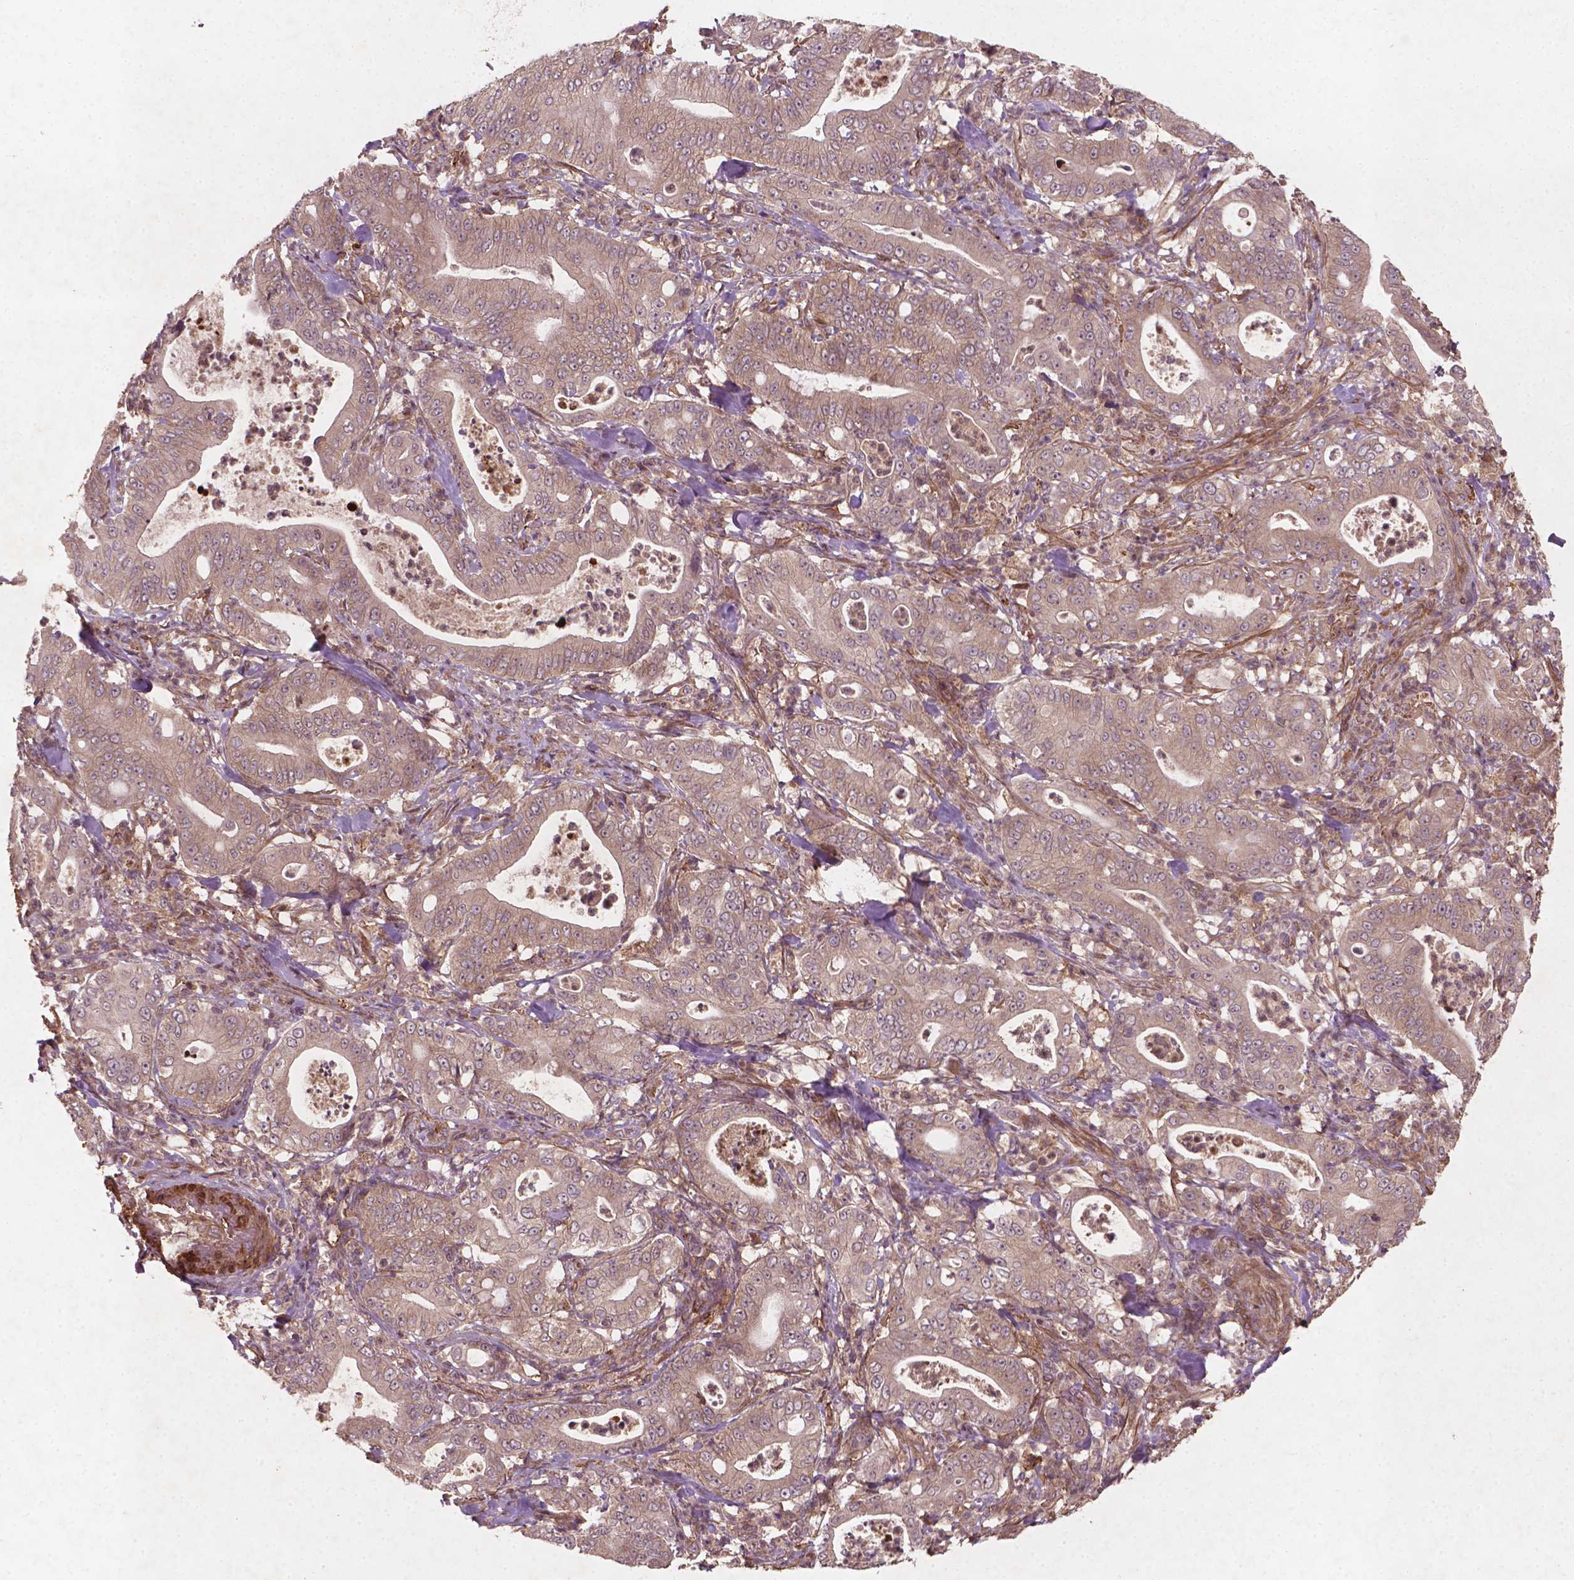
{"staining": {"intensity": "weak", "quantity": "25%-75%", "location": "cytoplasmic/membranous"}, "tissue": "pancreatic cancer", "cell_type": "Tumor cells", "image_type": "cancer", "snomed": [{"axis": "morphology", "description": "Adenocarcinoma, NOS"}, {"axis": "topography", "description": "Pancreas"}], "caption": "Adenocarcinoma (pancreatic) stained for a protein (brown) exhibits weak cytoplasmic/membranous positive expression in approximately 25%-75% of tumor cells.", "gene": "CYFIP2", "patient": {"sex": "male", "age": 71}}